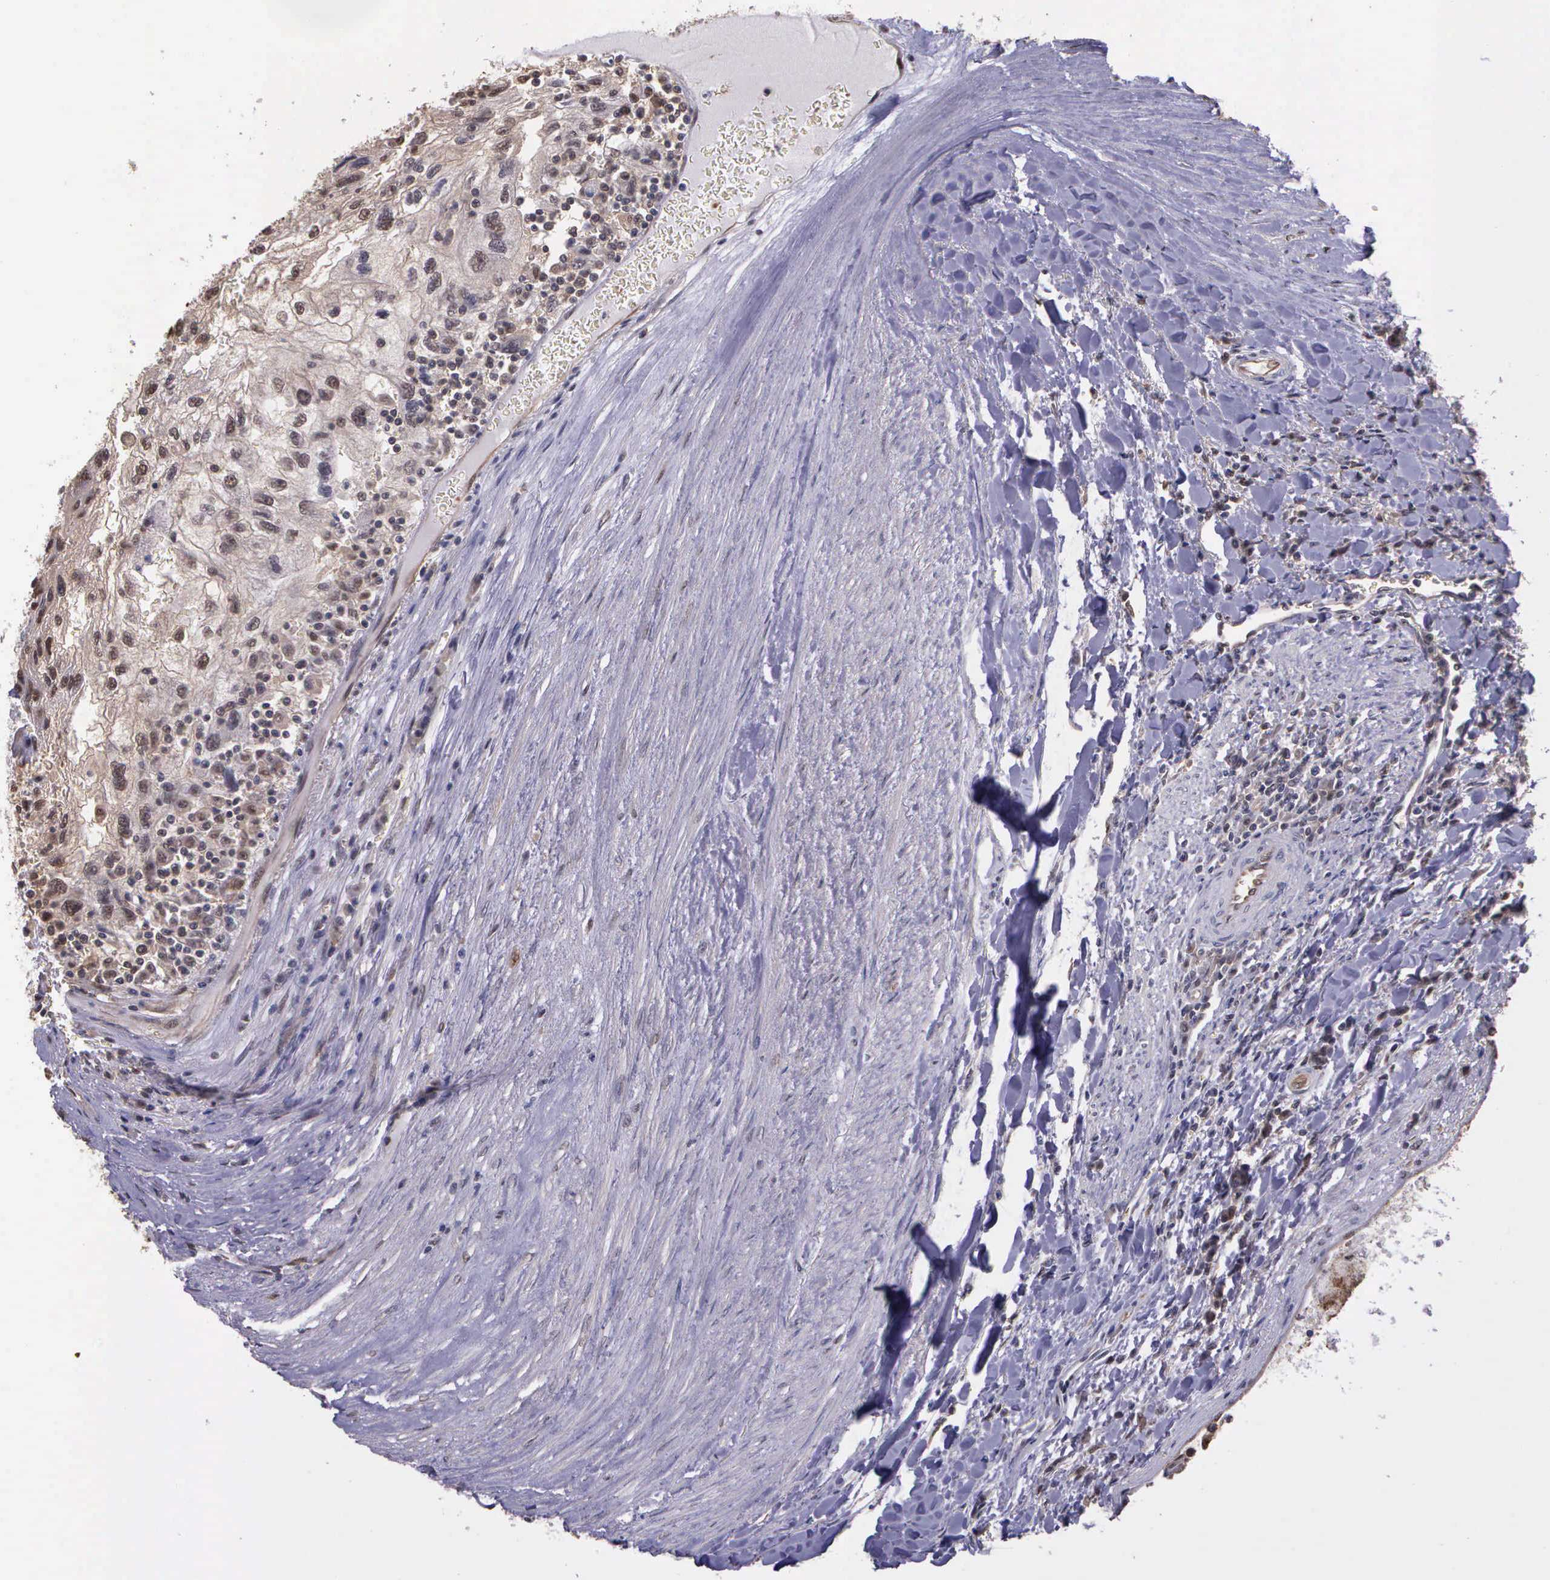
{"staining": {"intensity": "moderate", "quantity": "25%-75%", "location": "cytoplasmic/membranous,nuclear"}, "tissue": "renal cancer", "cell_type": "Tumor cells", "image_type": "cancer", "snomed": [{"axis": "morphology", "description": "Normal tissue, NOS"}, {"axis": "morphology", "description": "Adenocarcinoma, NOS"}, {"axis": "topography", "description": "Kidney"}], "caption": "Renal cancer (adenocarcinoma) stained for a protein (brown) shows moderate cytoplasmic/membranous and nuclear positive expression in approximately 25%-75% of tumor cells.", "gene": "PSMC1", "patient": {"sex": "male", "age": 71}}